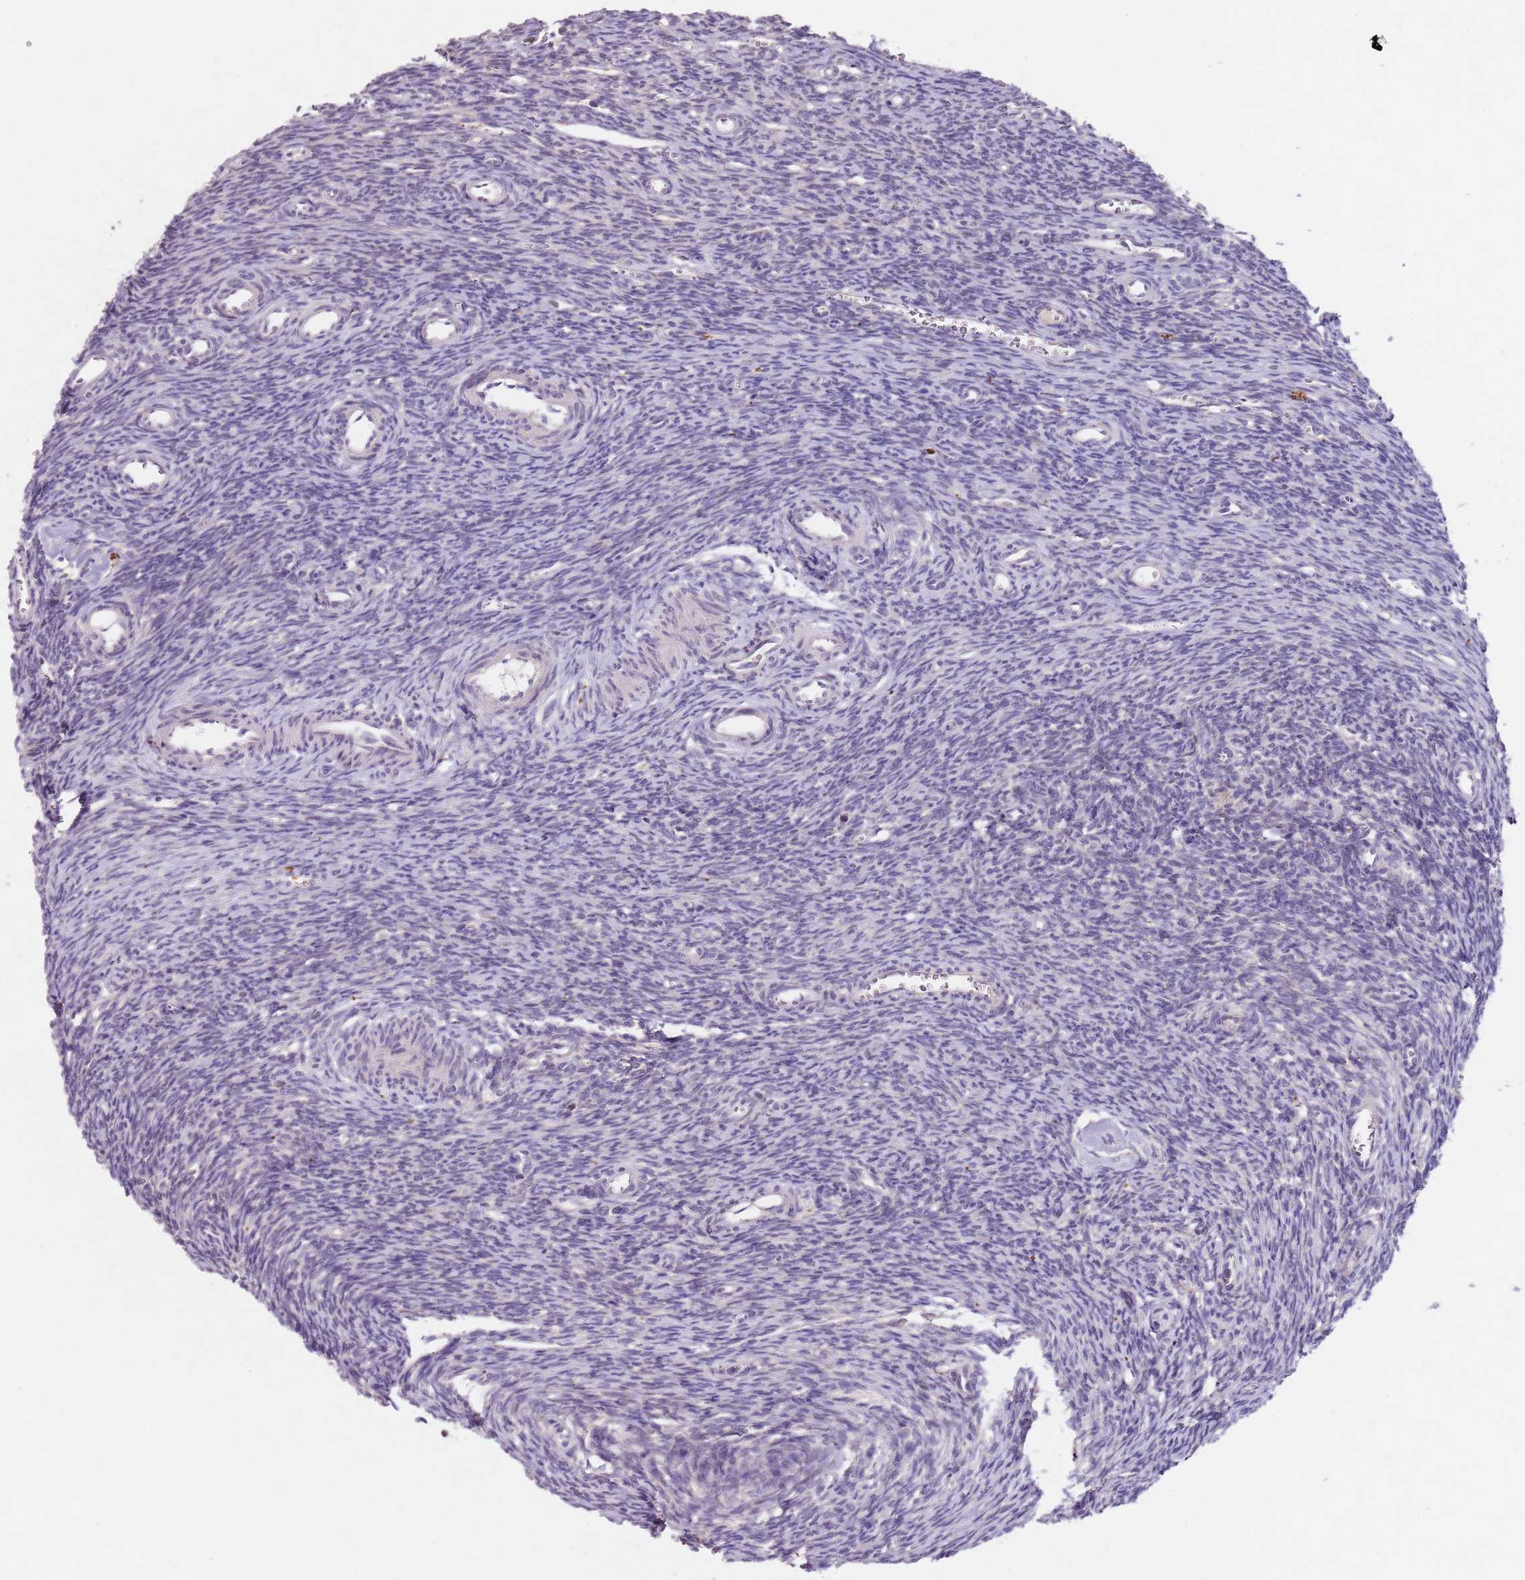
{"staining": {"intensity": "negative", "quantity": "none", "location": "none"}, "tissue": "ovary", "cell_type": "Ovarian stroma cells", "image_type": "normal", "snomed": [{"axis": "morphology", "description": "Normal tissue, NOS"}, {"axis": "topography", "description": "Ovary"}], "caption": "The immunohistochemistry photomicrograph has no significant expression in ovarian stroma cells of ovary. (Immunohistochemistry (ihc), brightfield microscopy, high magnification).", "gene": "NRDE2", "patient": {"sex": "female", "age": 39}}